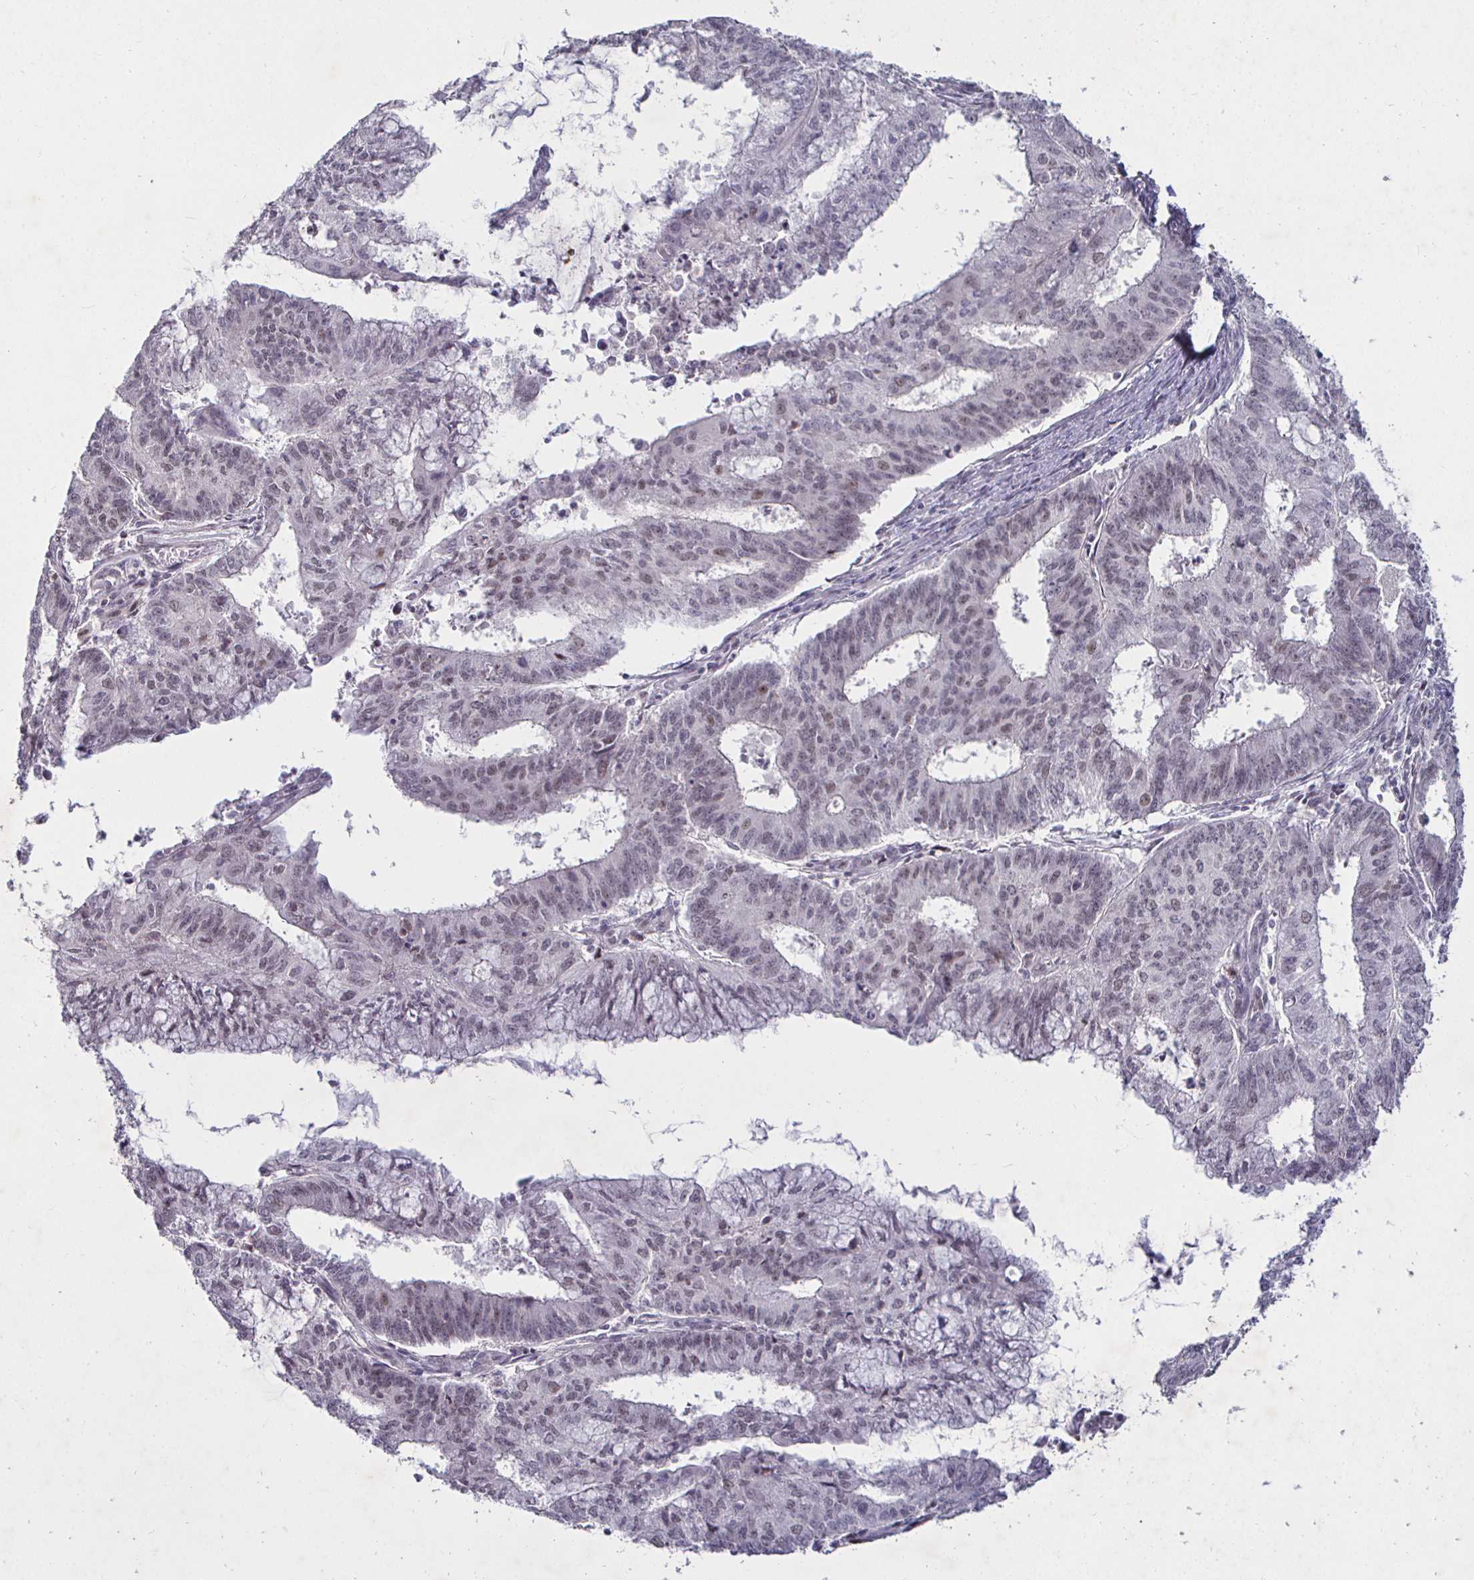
{"staining": {"intensity": "weak", "quantity": "<25%", "location": "nuclear"}, "tissue": "endometrial cancer", "cell_type": "Tumor cells", "image_type": "cancer", "snomed": [{"axis": "morphology", "description": "Adenocarcinoma, NOS"}, {"axis": "topography", "description": "Endometrium"}], "caption": "This photomicrograph is of adenocarcinoma (endometrial) stained with immunohistochemistry to label a protein in brown with the nuclei are counter-stained blue. There is no expression in tumor cells.", "gene": "MLH1", "patient": {"sex": "female", "age": 61}}